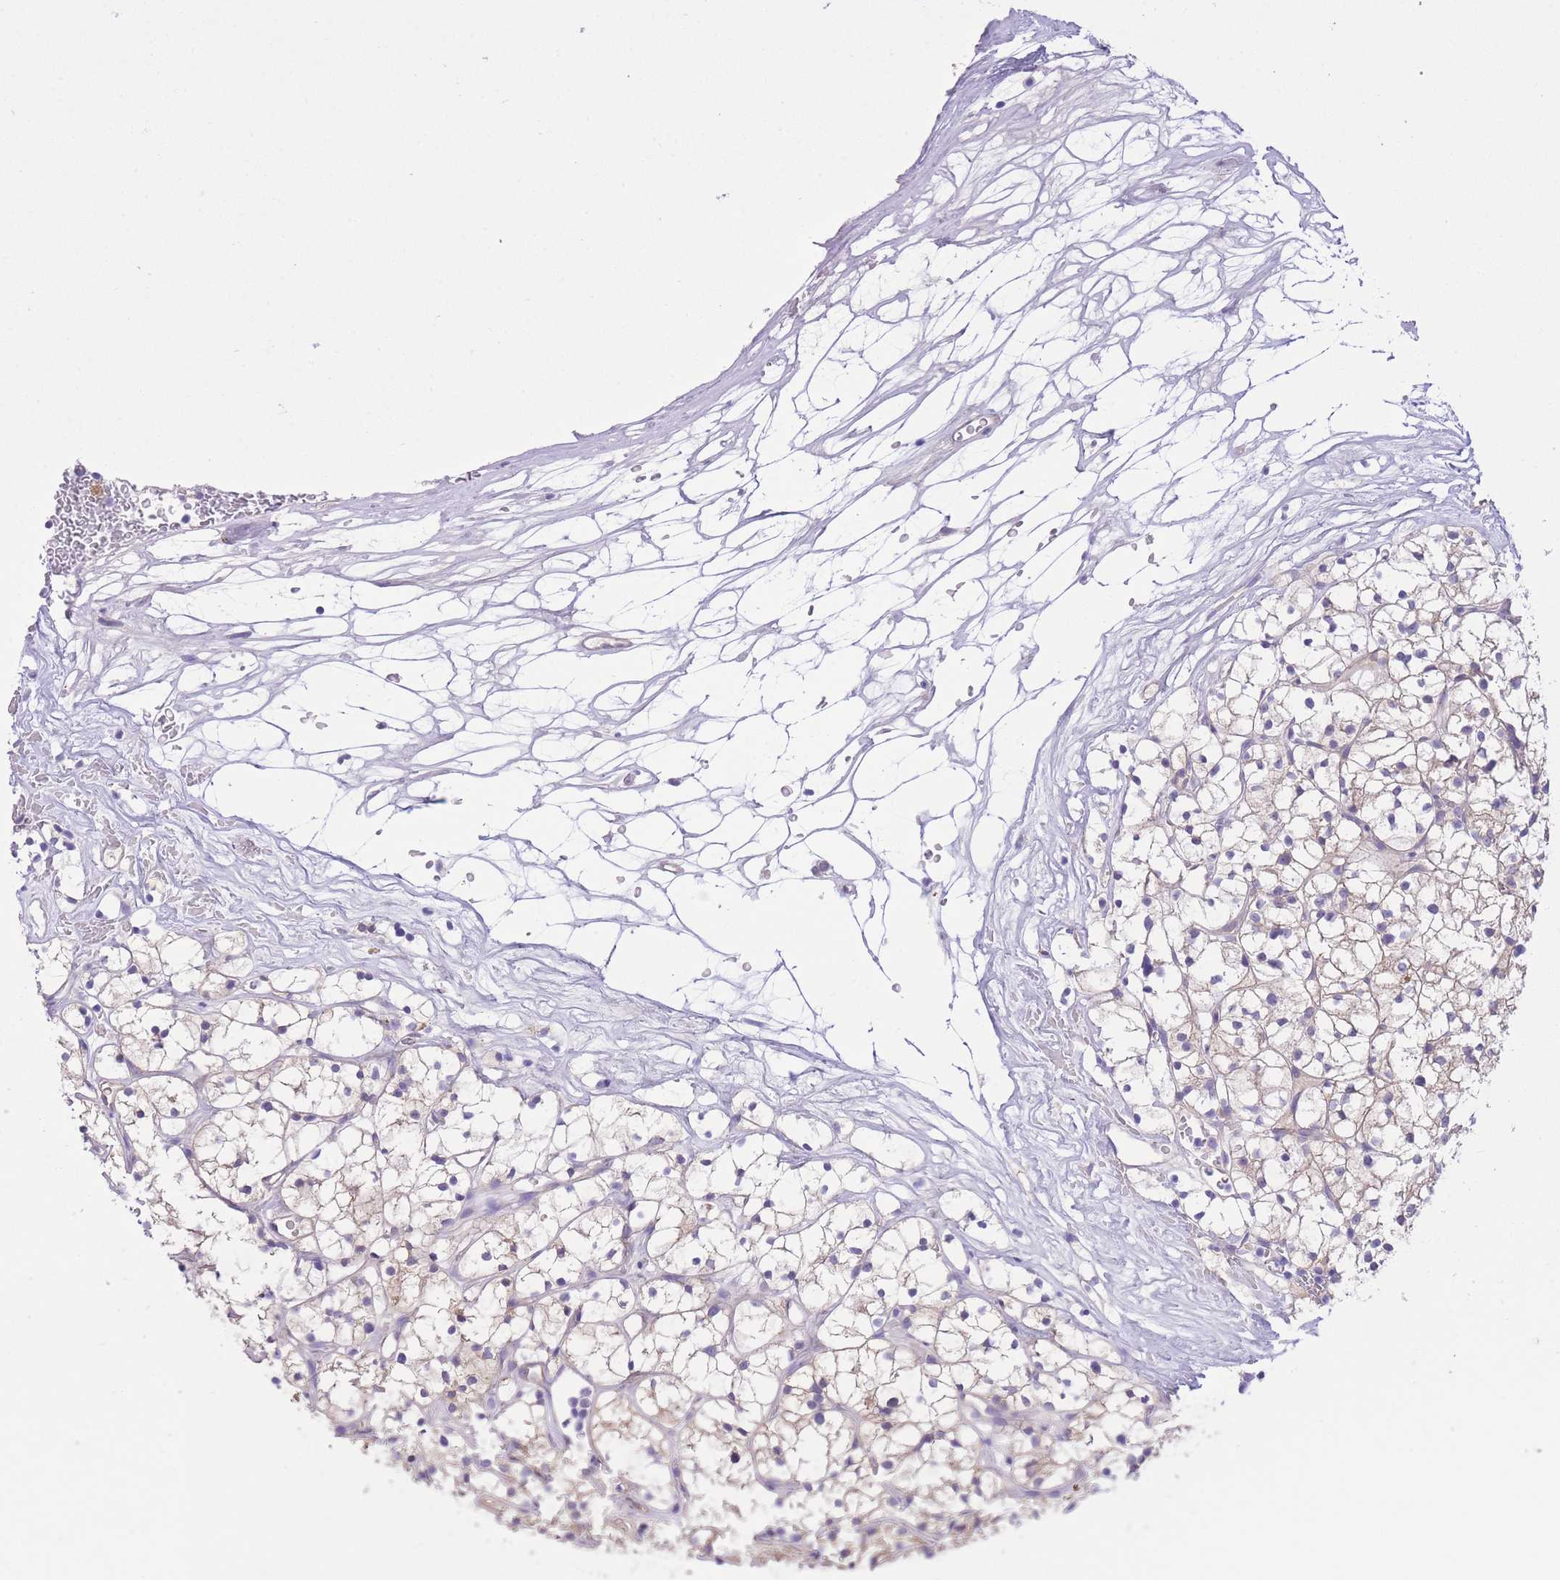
{"staining": {"intensity": "weak", "quantity": "25%-75%", "location": "cytoplasmic/membranous"}, "tissue": "renal cancer", "cell_type": "Tumor cells", "image_type": "cancer", "snomed": [{"axis": "morphology", "description": "Adenocarcinoma, NOS"}, {"axis": "topography", "description": "Kidney"}], "caption": "A photomicrograph of renal cancer stained for a protein displays weak cytoplasmic/membranous brown staining in tumor cells. (DAB IHC with brightfield microscopy, high magnification).", "gene": "PGM1", "patient": {"sex": "female", "age": 64}}